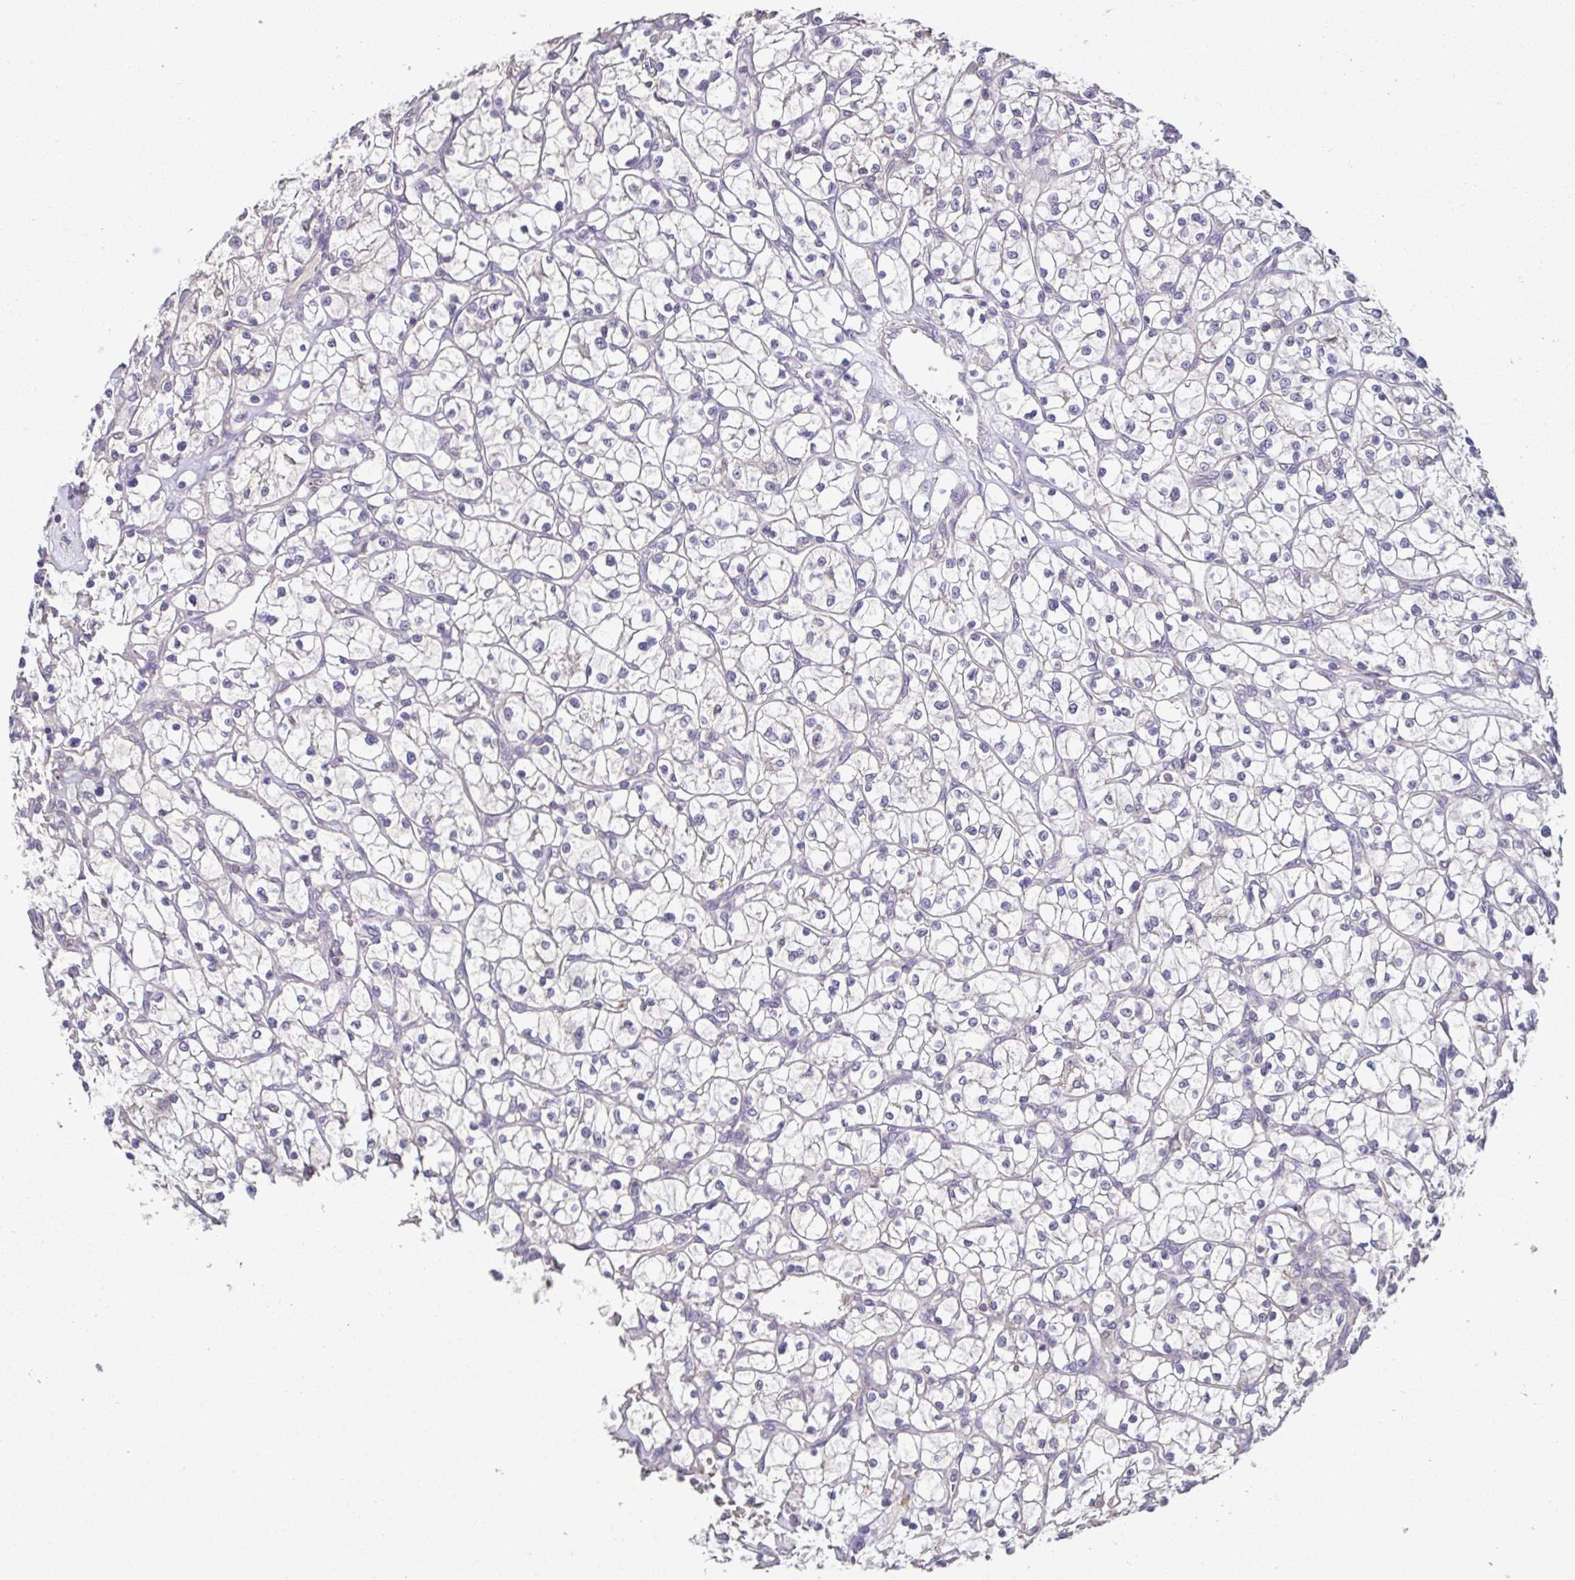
{"staining": {"intensity": "negative", "quantity": "none", "location": "none"}, "tissue": "renal cancer", "cell_type": "Tumor cells", "image_type": "cancer", "snomed": [{"axis": "morphology", "description": "Adenocarcinoma, NOS"}, {"axis": "topography", "description": "Kidney"}], "caption": "Tumor cells are negative for protein expression in human renal cancer (adenocarcinoma).", "gene": "ACTRT2", "patient": {"sex": "female", "age": 64}}